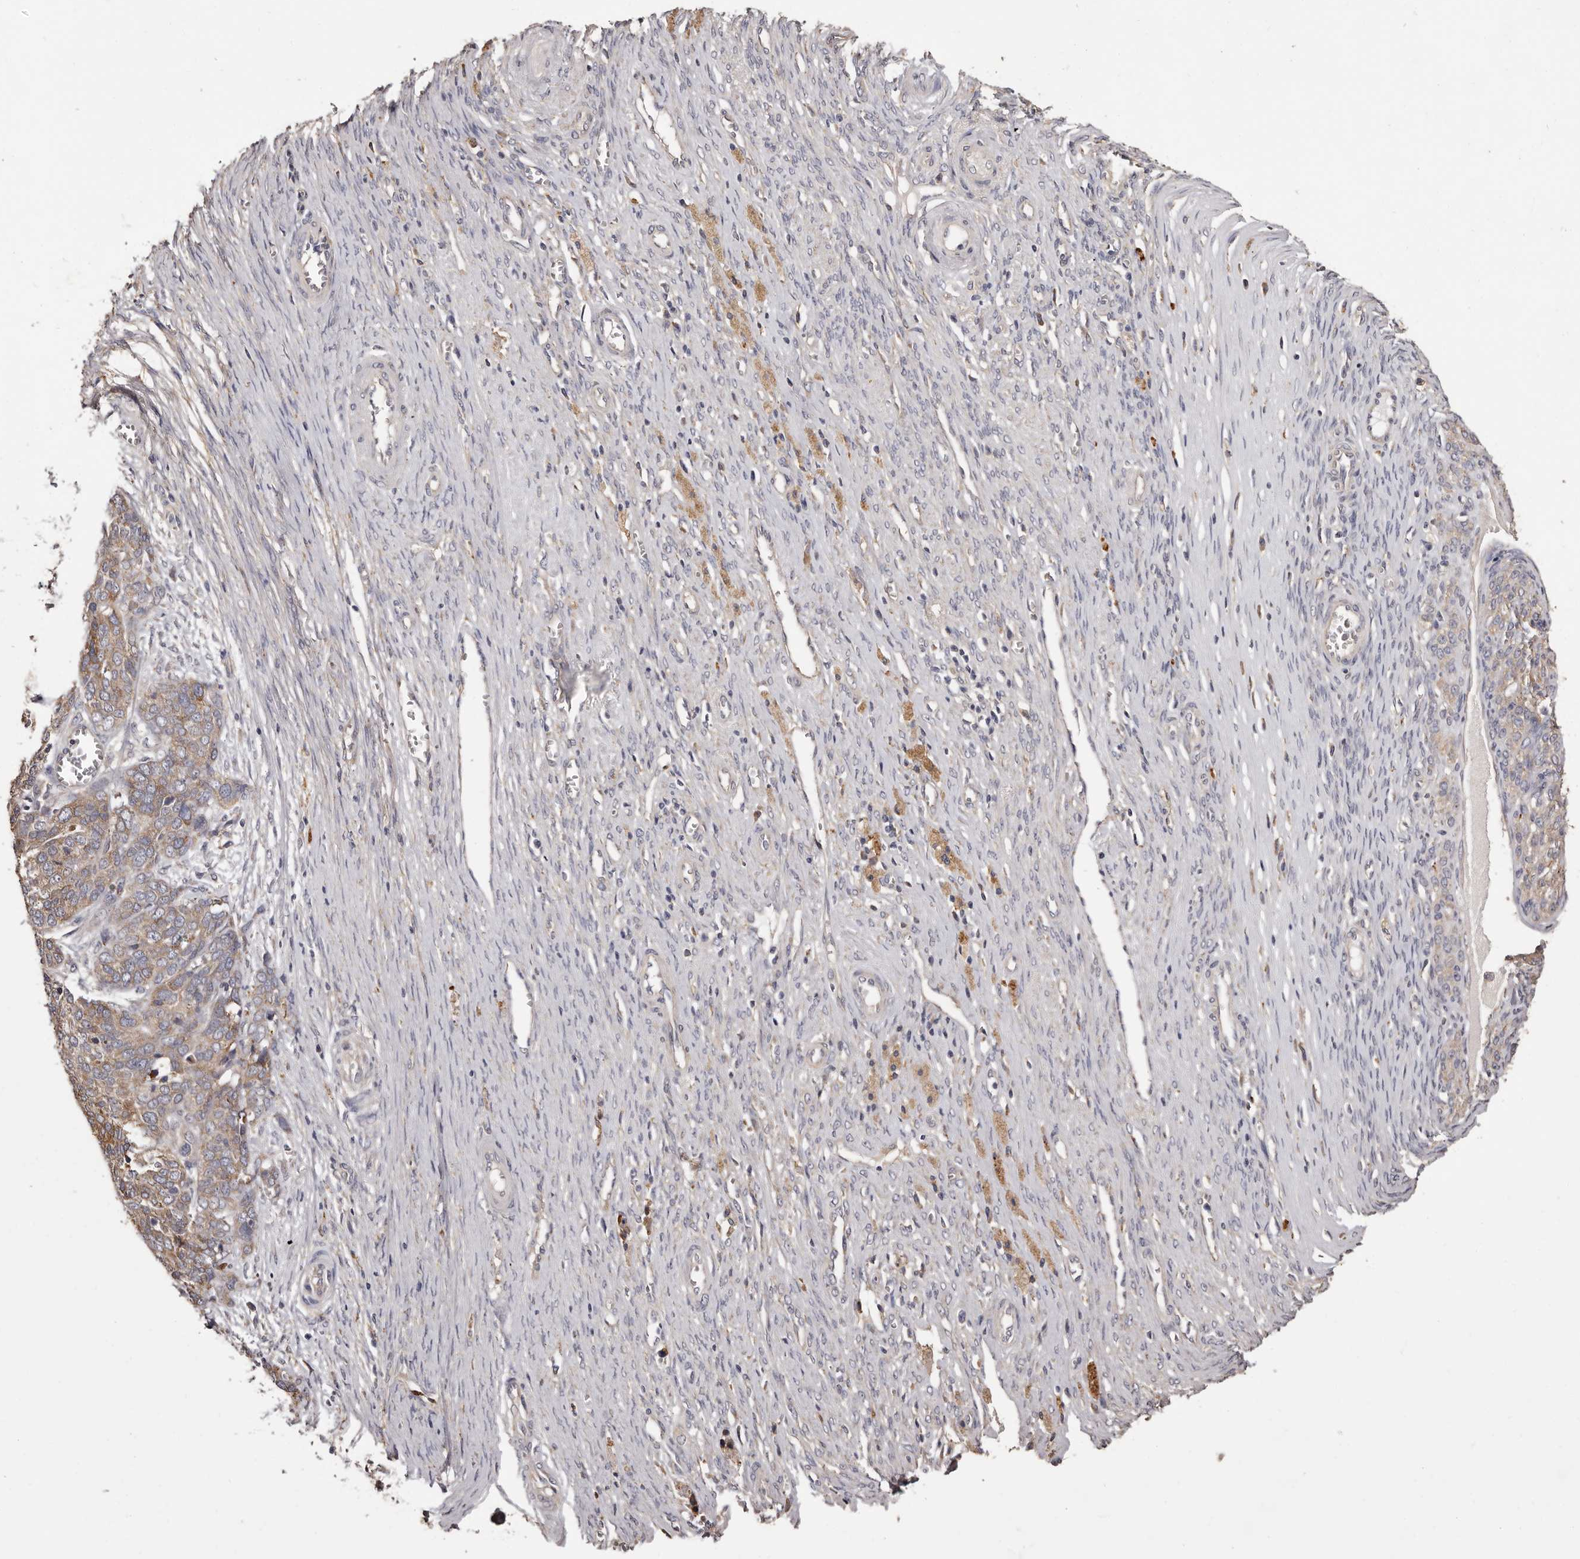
{"staining": {"intensity": "moderate", "quantity": ">75%", "location": "cytoplasmic/membranous"}, "tissue": "ovarian cancer", "cell_type": "Tumor cells", "image_type": "cancer", "snomed": [{"axis": "morphology", "description": "Cystadenocarcinoma, serous, NOS"}, {"axis": "topography", "description": "Ovary"}], "caption": "Immunohistochemistry (IHC) (DAB (3,3'-diaminobenzidine)) staining of ovarian cancer reveals moderate cytoplasmic/membranous protein staining in approximately >75% of tumor cells. Using DAB (3,3'-diaminobenzidine) (brown) and hematoxylin (blue) stains, captured at high magnification using brightfield microscopy.", "gene": "ETNK1", "patient": {"sex": "female", "age": 44}}